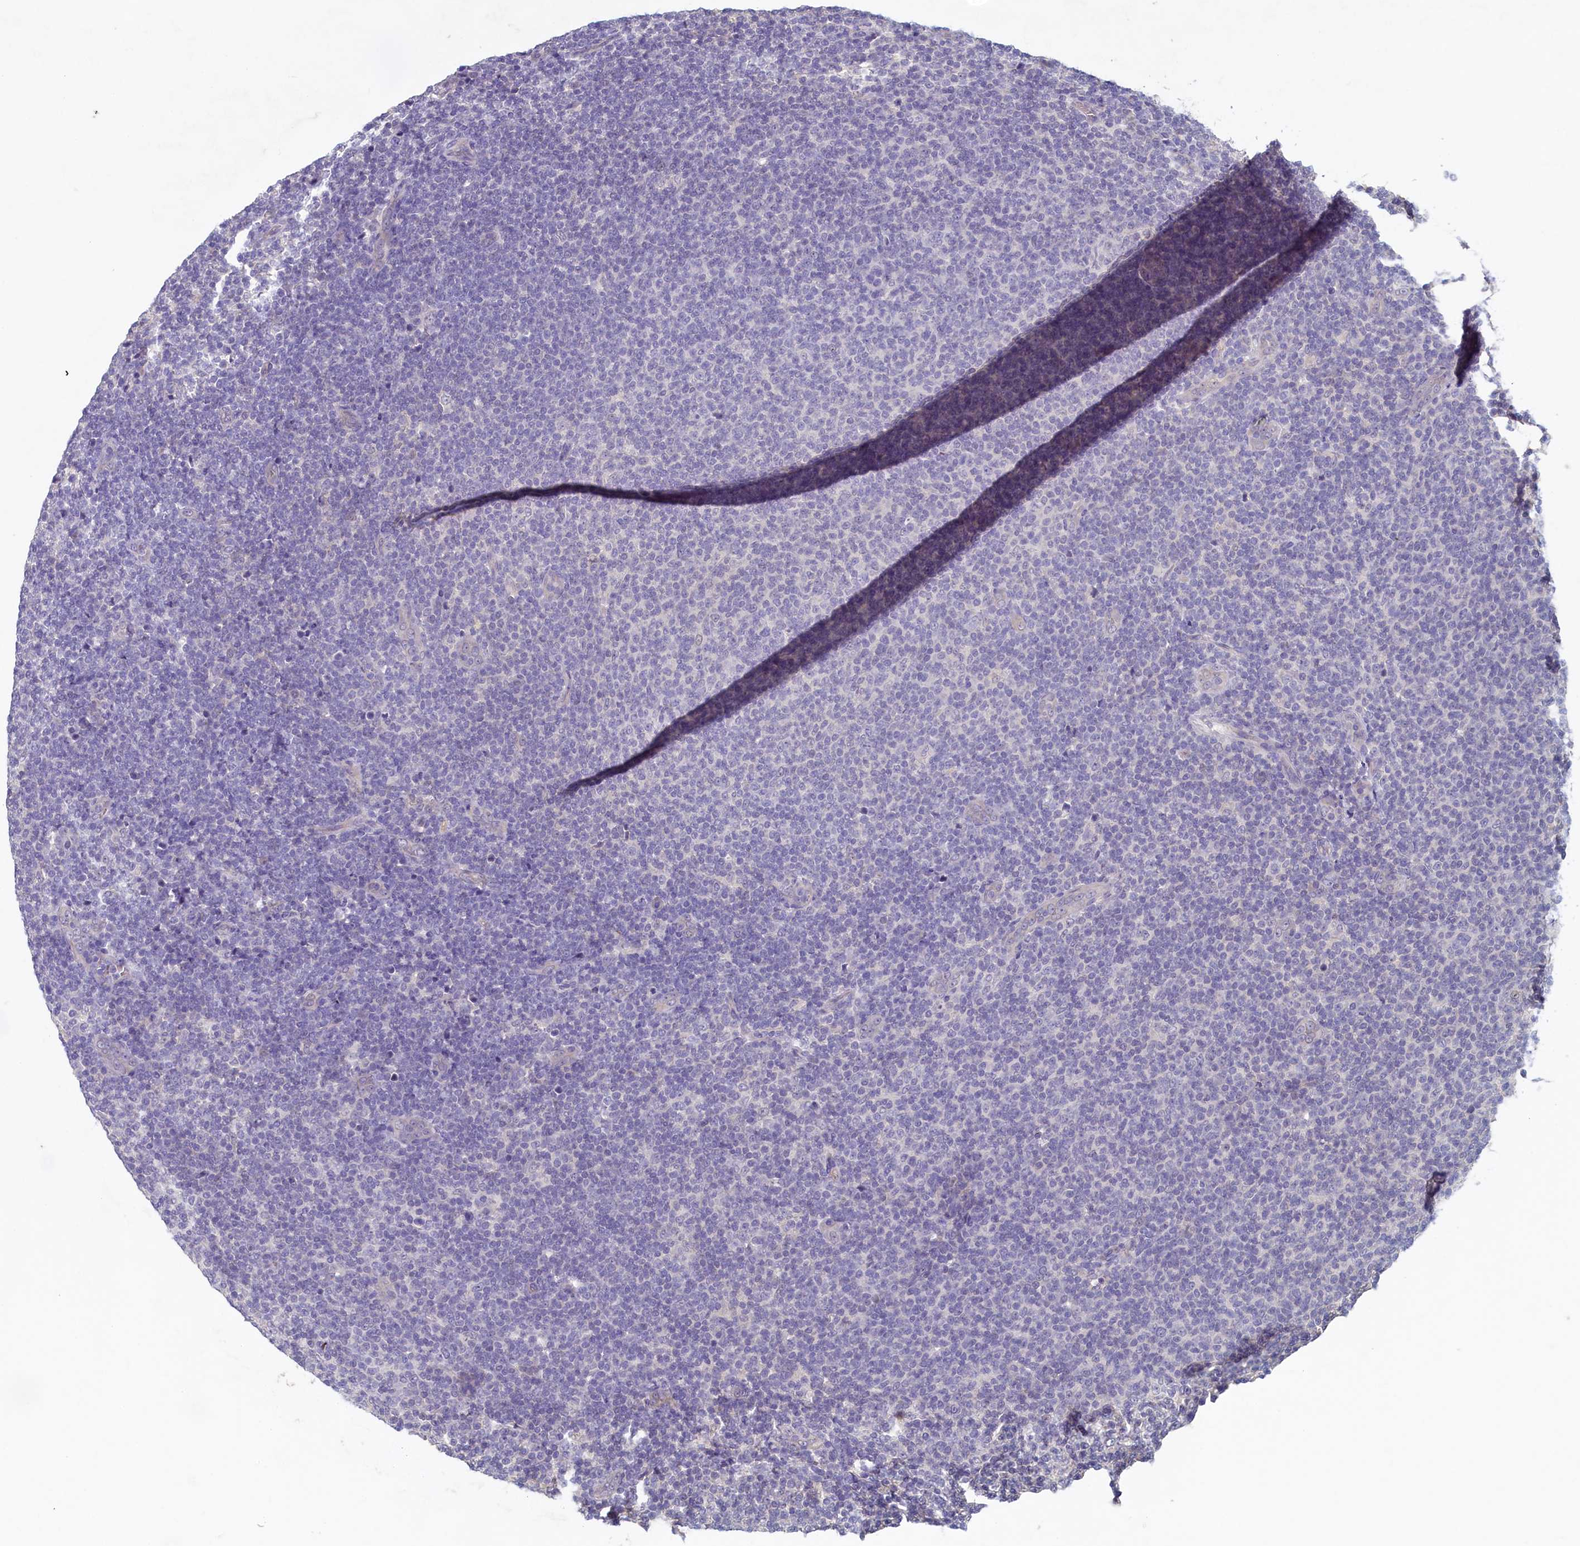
{"staining": {"intensity": "negative", "quantity": "none", "location": "none"}, "tissue": "lymphoma", "cell_type": "Tumor cells", "image_type": "cancer", "snomed": [{"axis": "morphology", "description": "Malignant lymphoma, non-Hodgkin's type, Low grade"}, {"axis": "topography", "description": "Lymph node"}], "caption": "This is an immunohistochemistry histopathology image of human lymphoma. There is no positivity in tumor cells.", "gene": "NUBP2", "patient": {"sex": "male", "age": 66}}